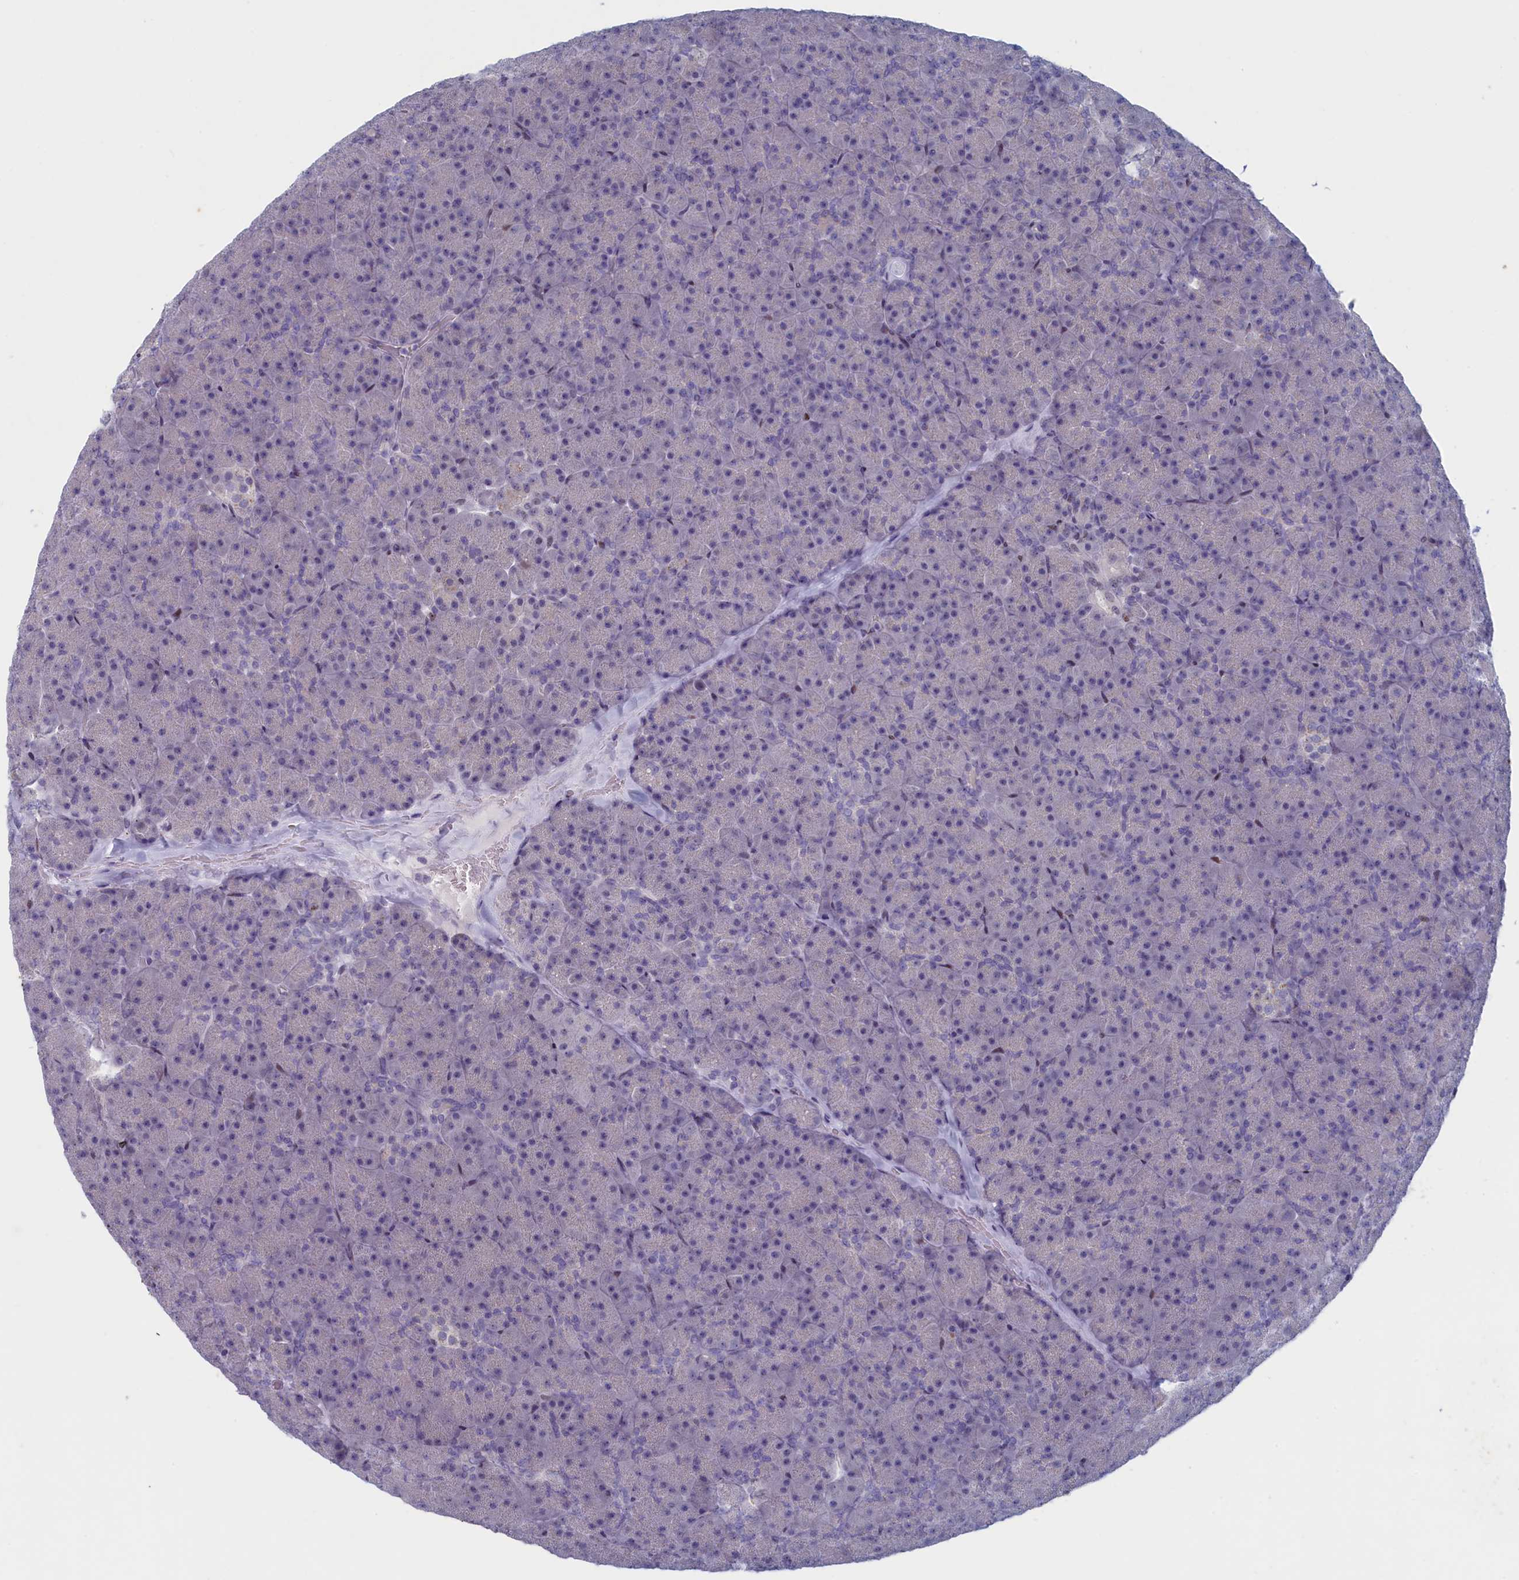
{"staining": {"intensity": "negative", "quantity": "none", "location": "none"}, "tissue": "pancreas", "cell_type": "Exocrine glandular cells", "image_type": "normal", "snomed": [{"axis": "morphology", "description": "Normal tissue, NOS"}, {"axis": "topography", "description": "Pancreas"}], "caption": "This is a micrograph of immunohistochemistry staining of unremarkable pancreas, which shows no staining in exocrine glandular cells.", "gene": "WDR76", "patient": {"sex": "male", "age": 36}}